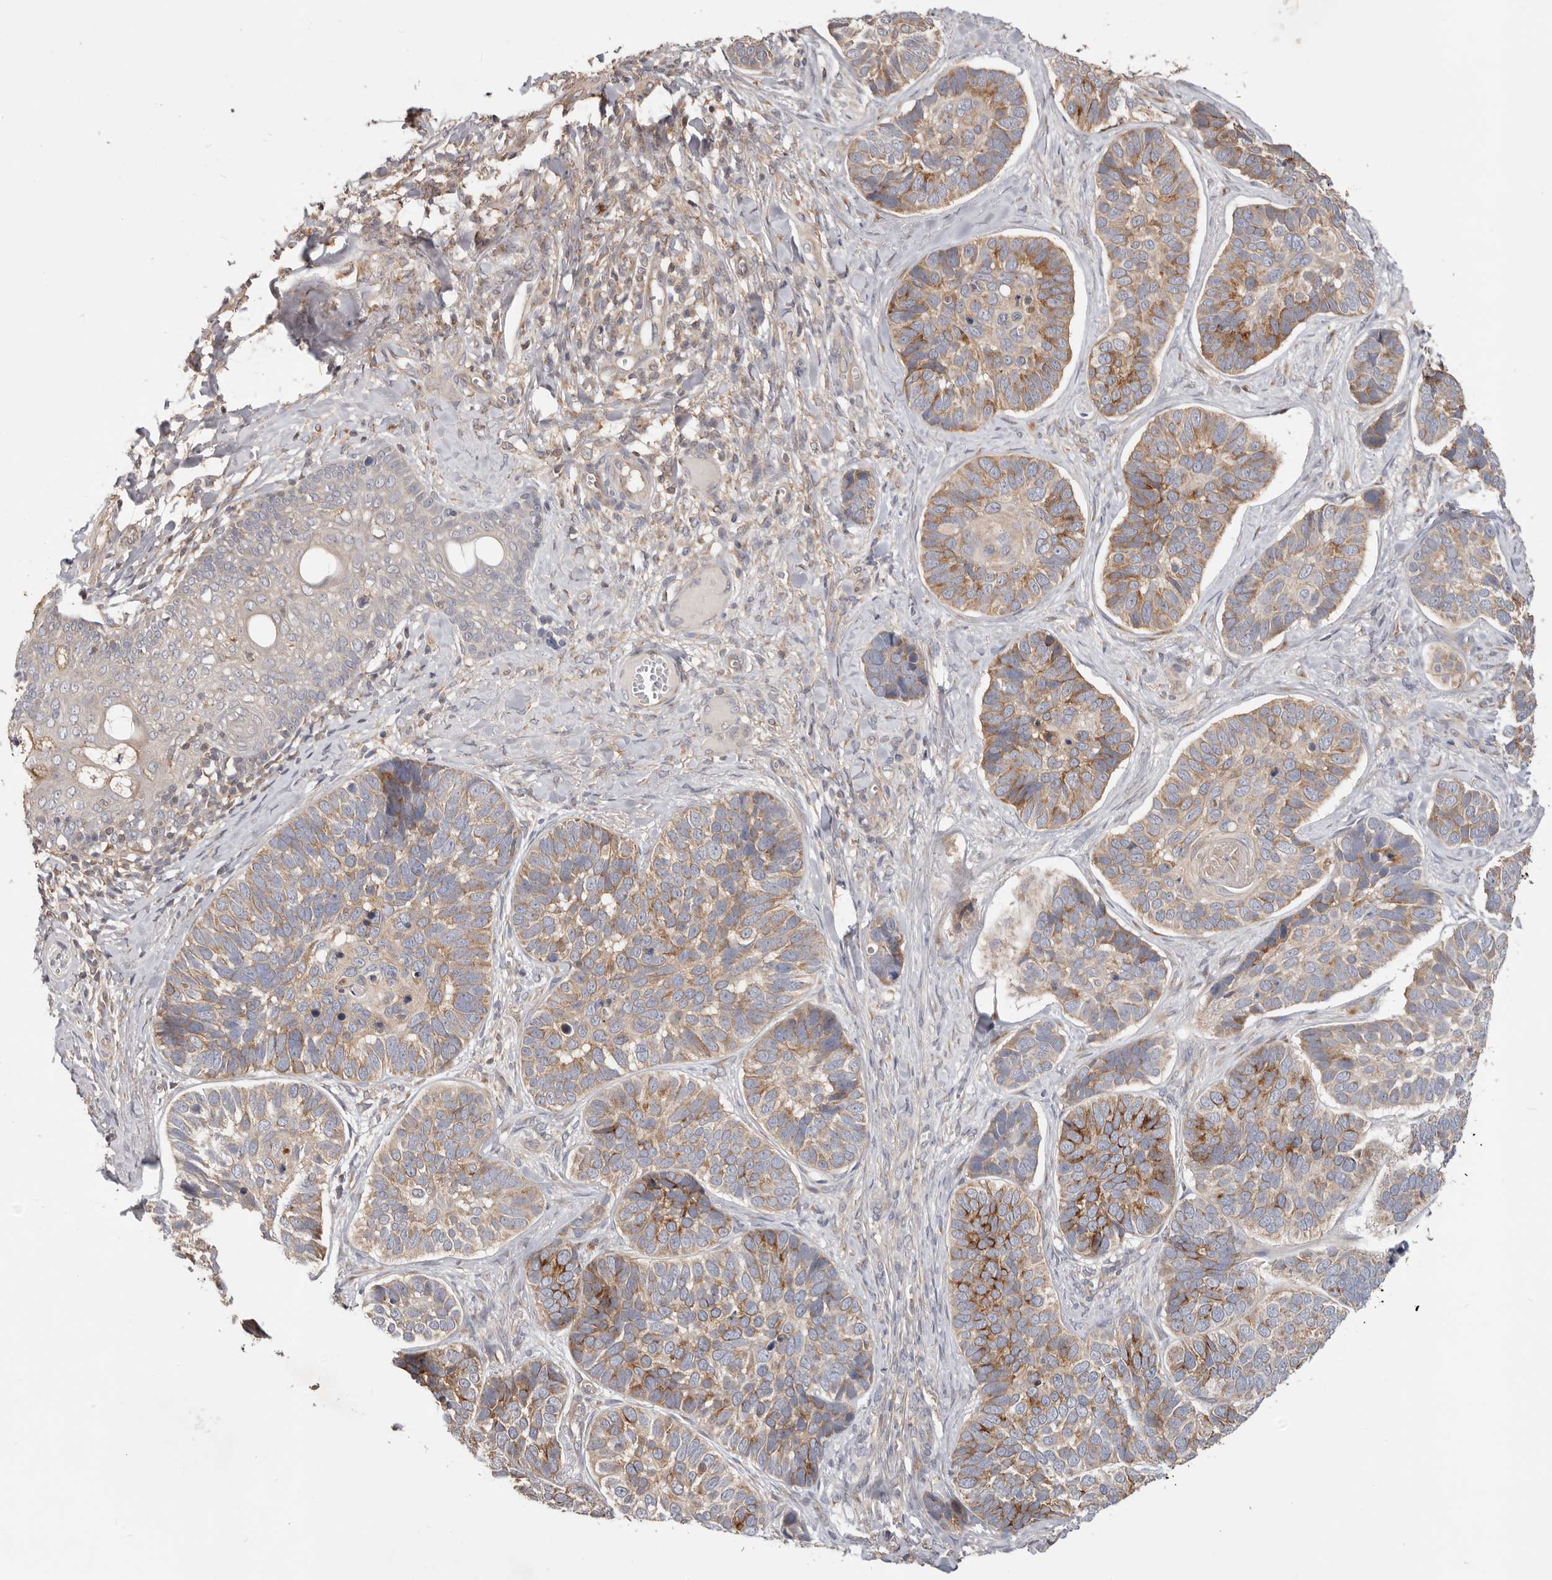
{"staining": {"intensity": "moderate", "quantity": ">75%", "location": "cytoplasmic/membranous"}, "tissue": "skin cancer", "cell_type": "Tumor cells", "image_type": "cancer", "snomed": [{"axis": "morphology", "description": "Basal cell carcinoma"}, {"axis": "topography", "description": "Skin"}], "caption": "Protein analysis of skin cancer tissue reveals moderate cytoplasmic/membranous positivity in approximately >75% of tumor cells. (DAB IHC with brightfield microscopy, high magnification).", "gene": "LRP6", "patient": {"sex": "male", "age": 62}}